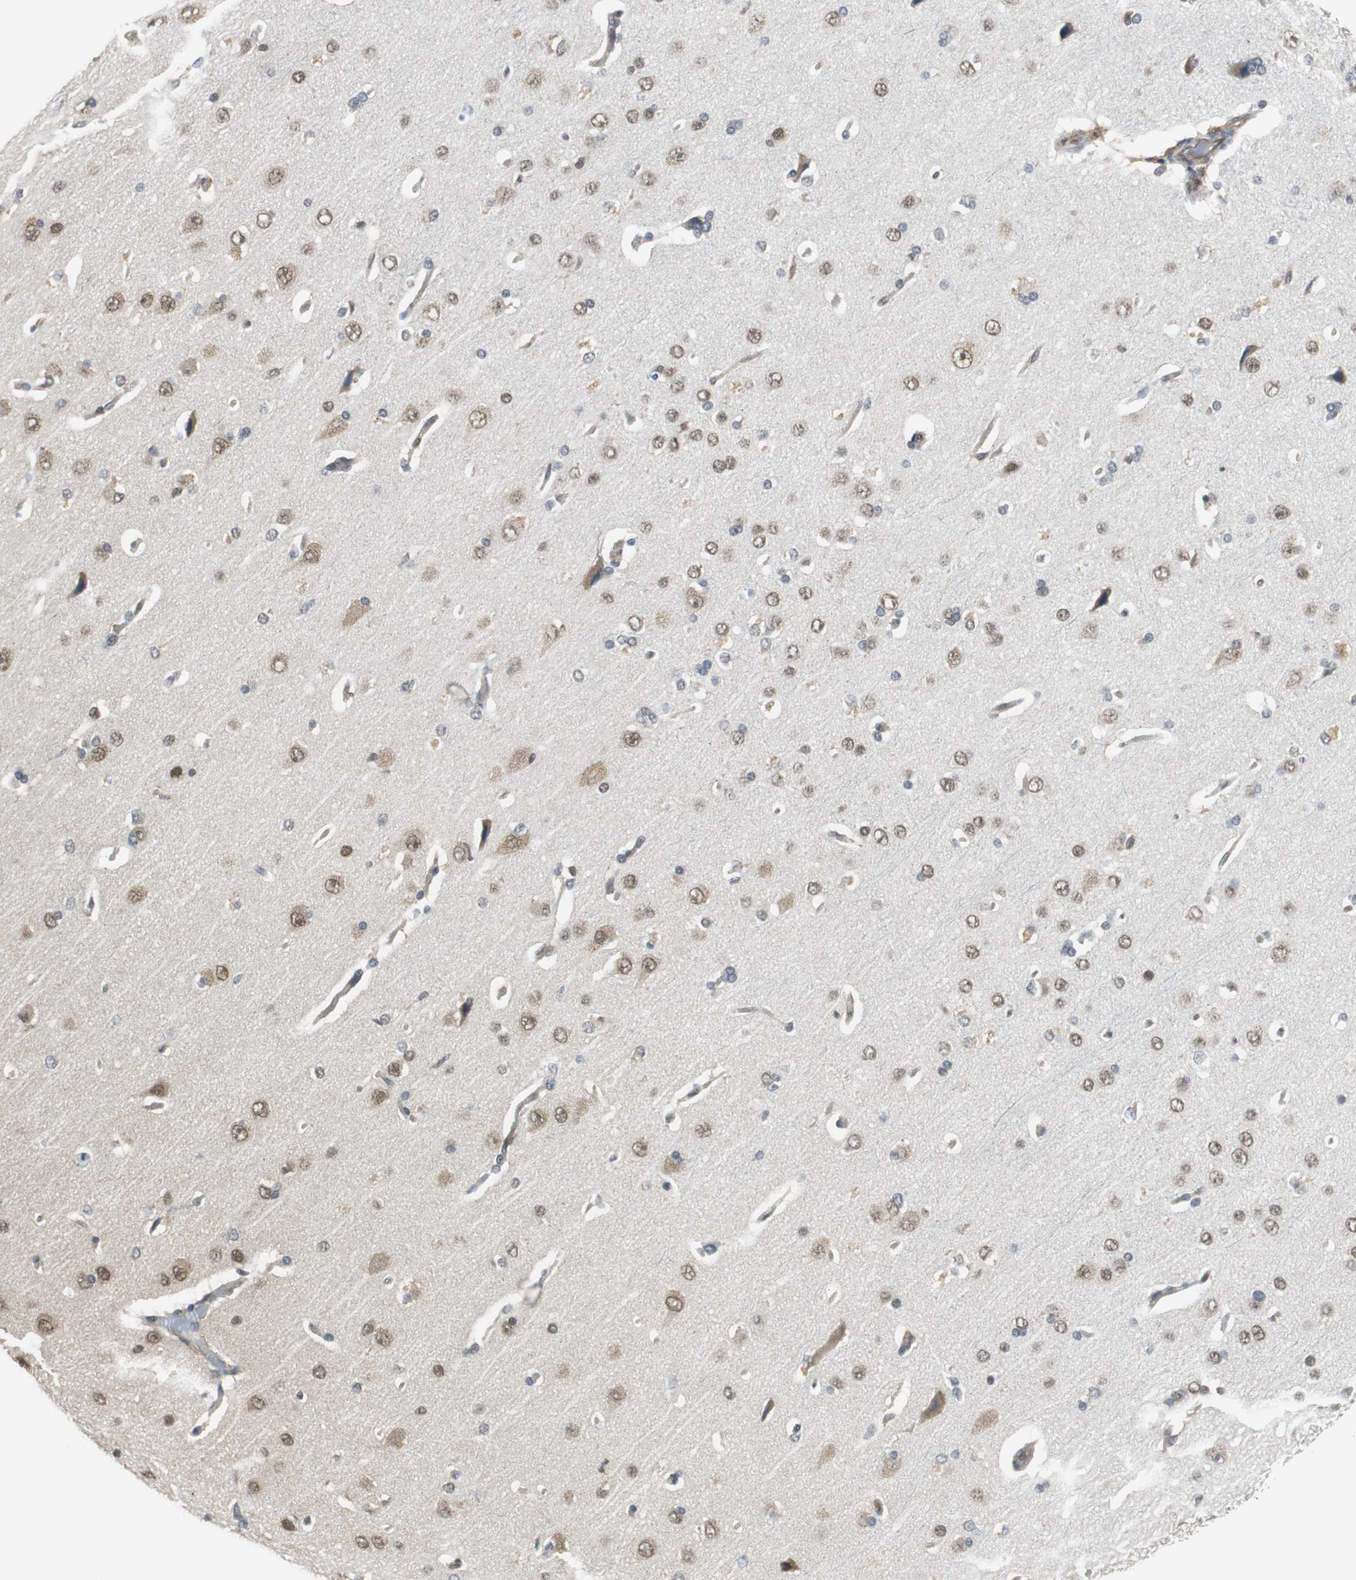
{"staining": {"intensity": "weak", "quantity": "25%-75%", "location": "cytoplasmic/membranous"}, "tissue": "cerebral cortex", "cell_type": "Endothelial cells", "image_type": "normal", "snomed": [{"axis": "morphology", "description": "Normal tissue, NOS"}, {"axis": "topography", "description": "Cerebral cortex"}], "caption": "High-magnification brightfield microscopy of benign cerebral cortex stained with DAB (brown) and counterstained with hematoxylin (blue). endothelial cells exhibit weak cytoplasmic/membranous positivity is present in approximately25%-75% of cells. Ihc stains the protein in brown and the nuclei are stained blue.", "gene": "ARPC3", "patient": {"sex": "male", "age": 62}}